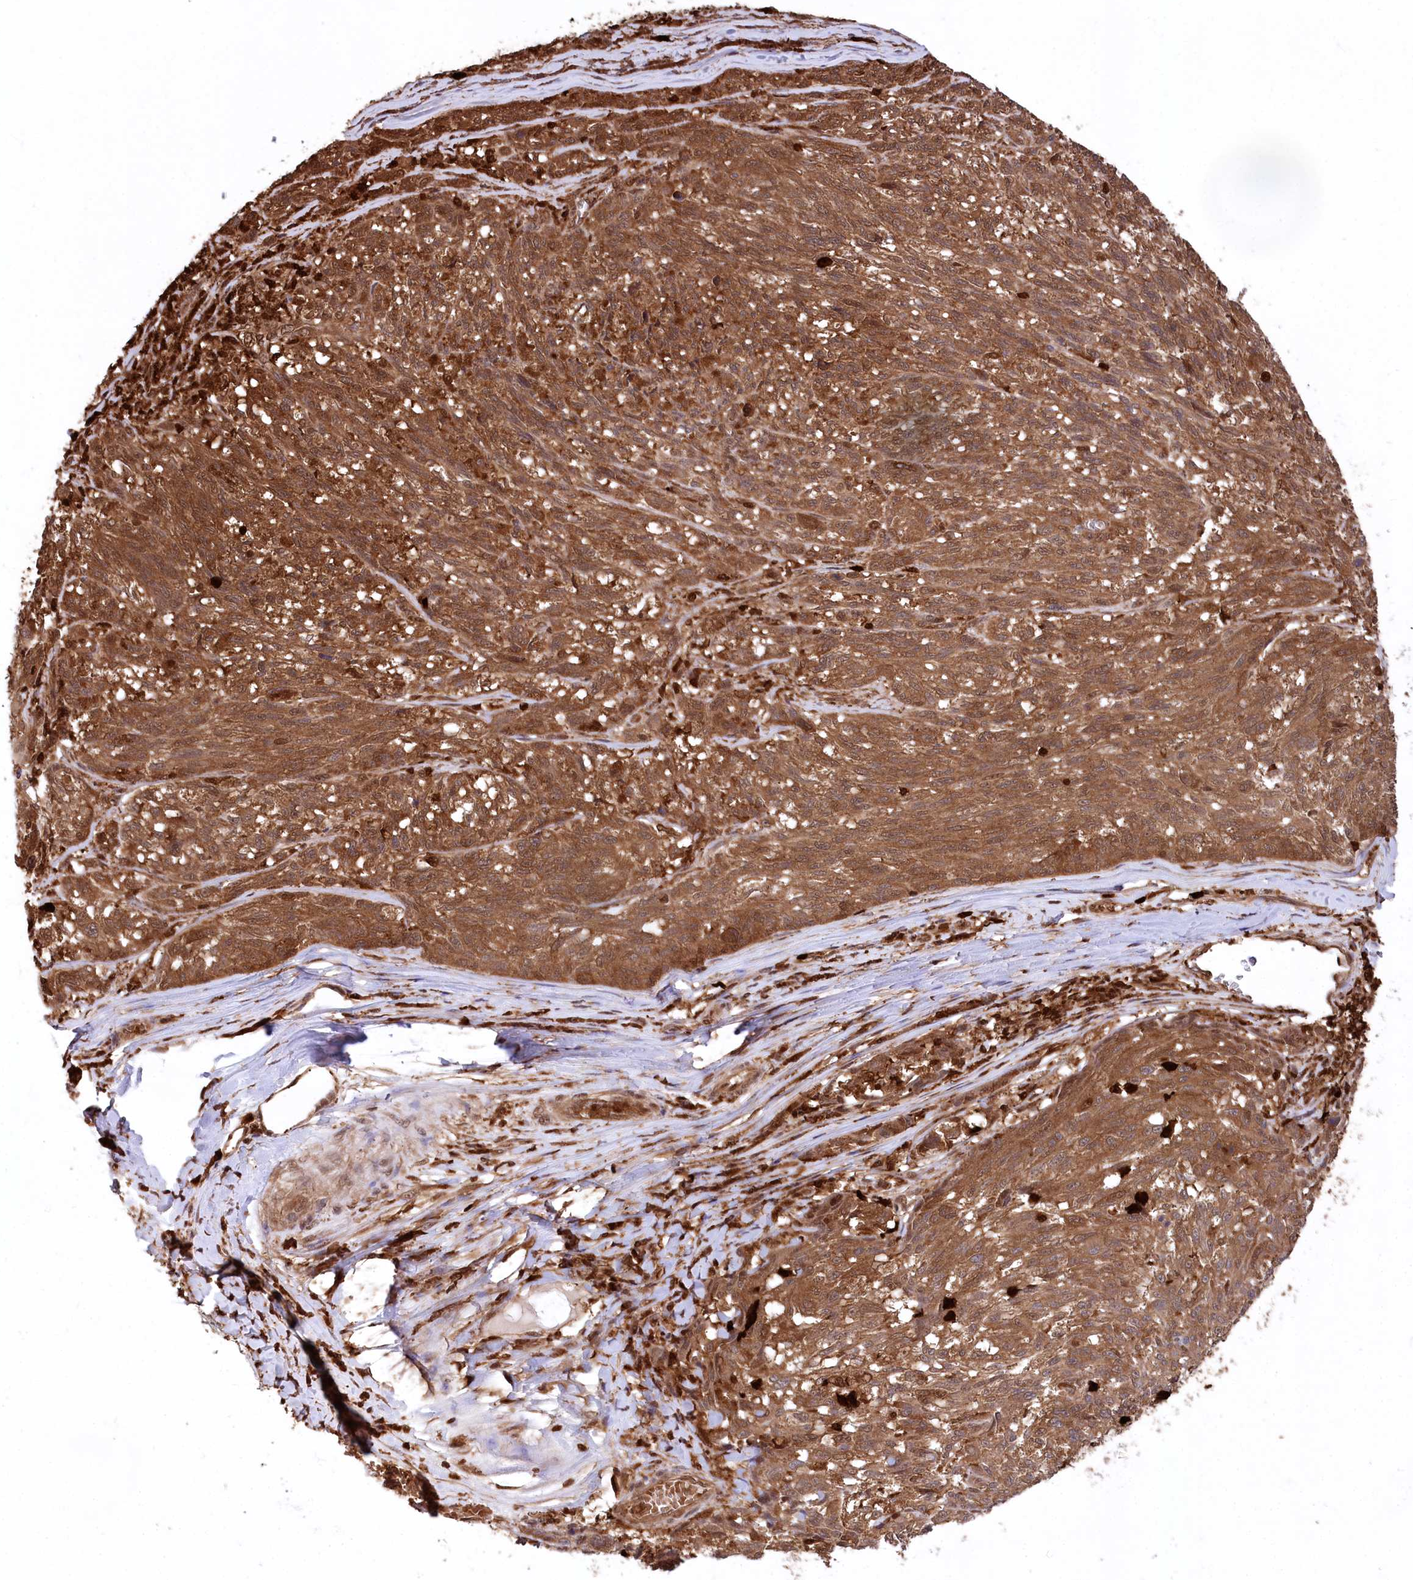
{"staining": {"intensity": "moderate", "quantity": ">75%", "location": "cytoplasmic/membranous"}, "tissue": "melanoma", "cell_type": "Tumor cells", "image_type": "cancer", "snomed": [{"axis": "morphology", "description": "Malignant melanoma, NOS"}, {"axis": "topography", "description": "Skin"}], "caption": "Protein analysis of malignant melanoma tissue shows moderate cytoplasmic/membranous positivity in approximately >75% of tumor cells.", "gene": "LSG1", "patient": {"sex": "male", "age": 53}}